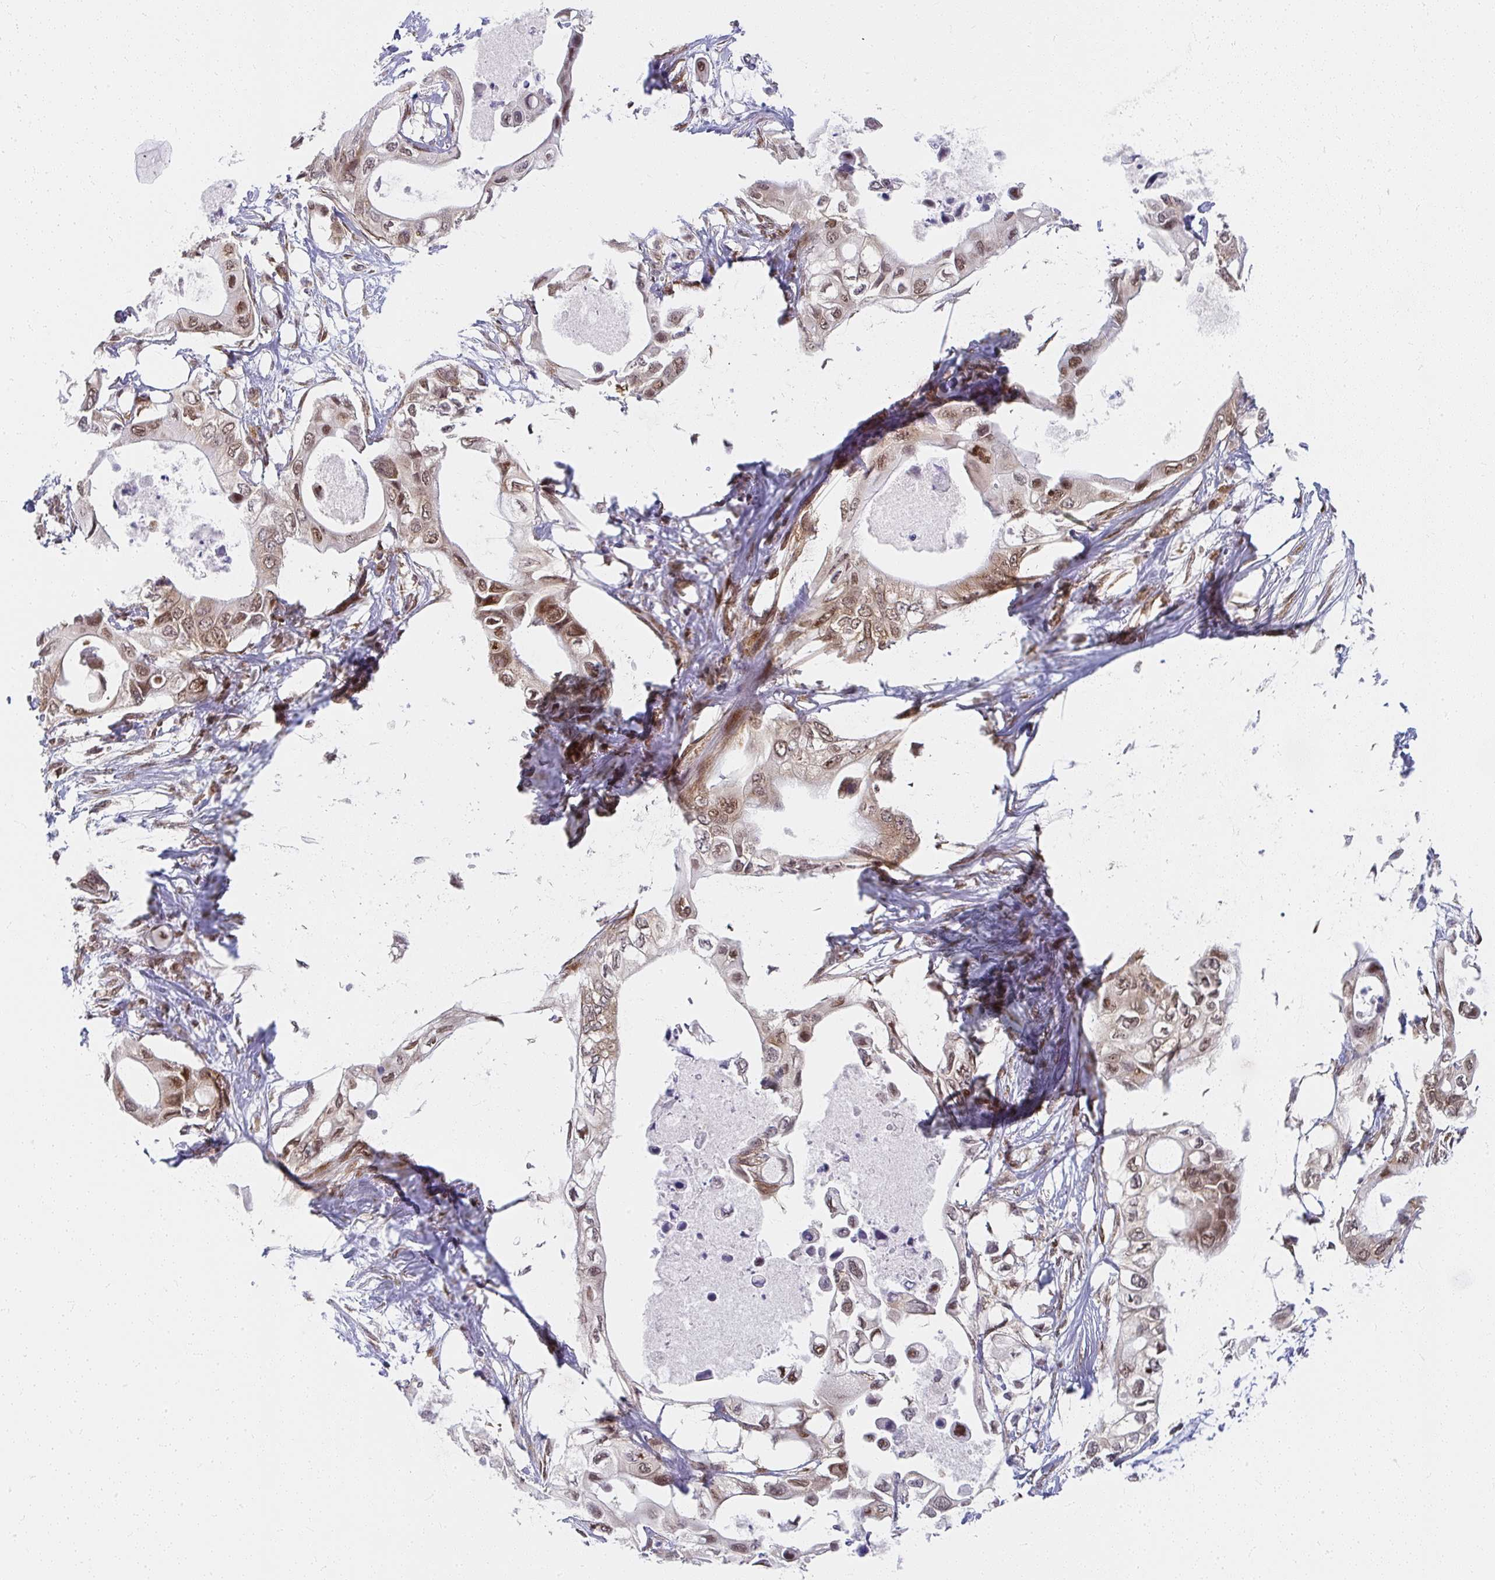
{"staining": {"intensity": "moderate", "quantity": ">75%", "location": "cytoplasmic/membranous,nuclear"}, "tissue": "pancreatic cancer", "cell_type": "Tumor cells", "image_type": "cancer", "snomed": [{"axis": "morphology", "description": "Adenocarcinoma, NOS"}, {"axis": "topography", "description": "Pancreas"}], "caption": "IHC staining of pancreatic adenocarcinoma, which shows medium levels of moderate cytoplasmic/membranous and nuclear positivity in about >75% of tumor cells indicating moderate cytoplasmic/membranous and nuclear protein expression. The staining was performed using DAB (brown) for protein detection and nuclei were counterstained in hematoxylin (blue).", "gene": "SYNCRIP", "patient": {"sex": "female", "age": 63}}